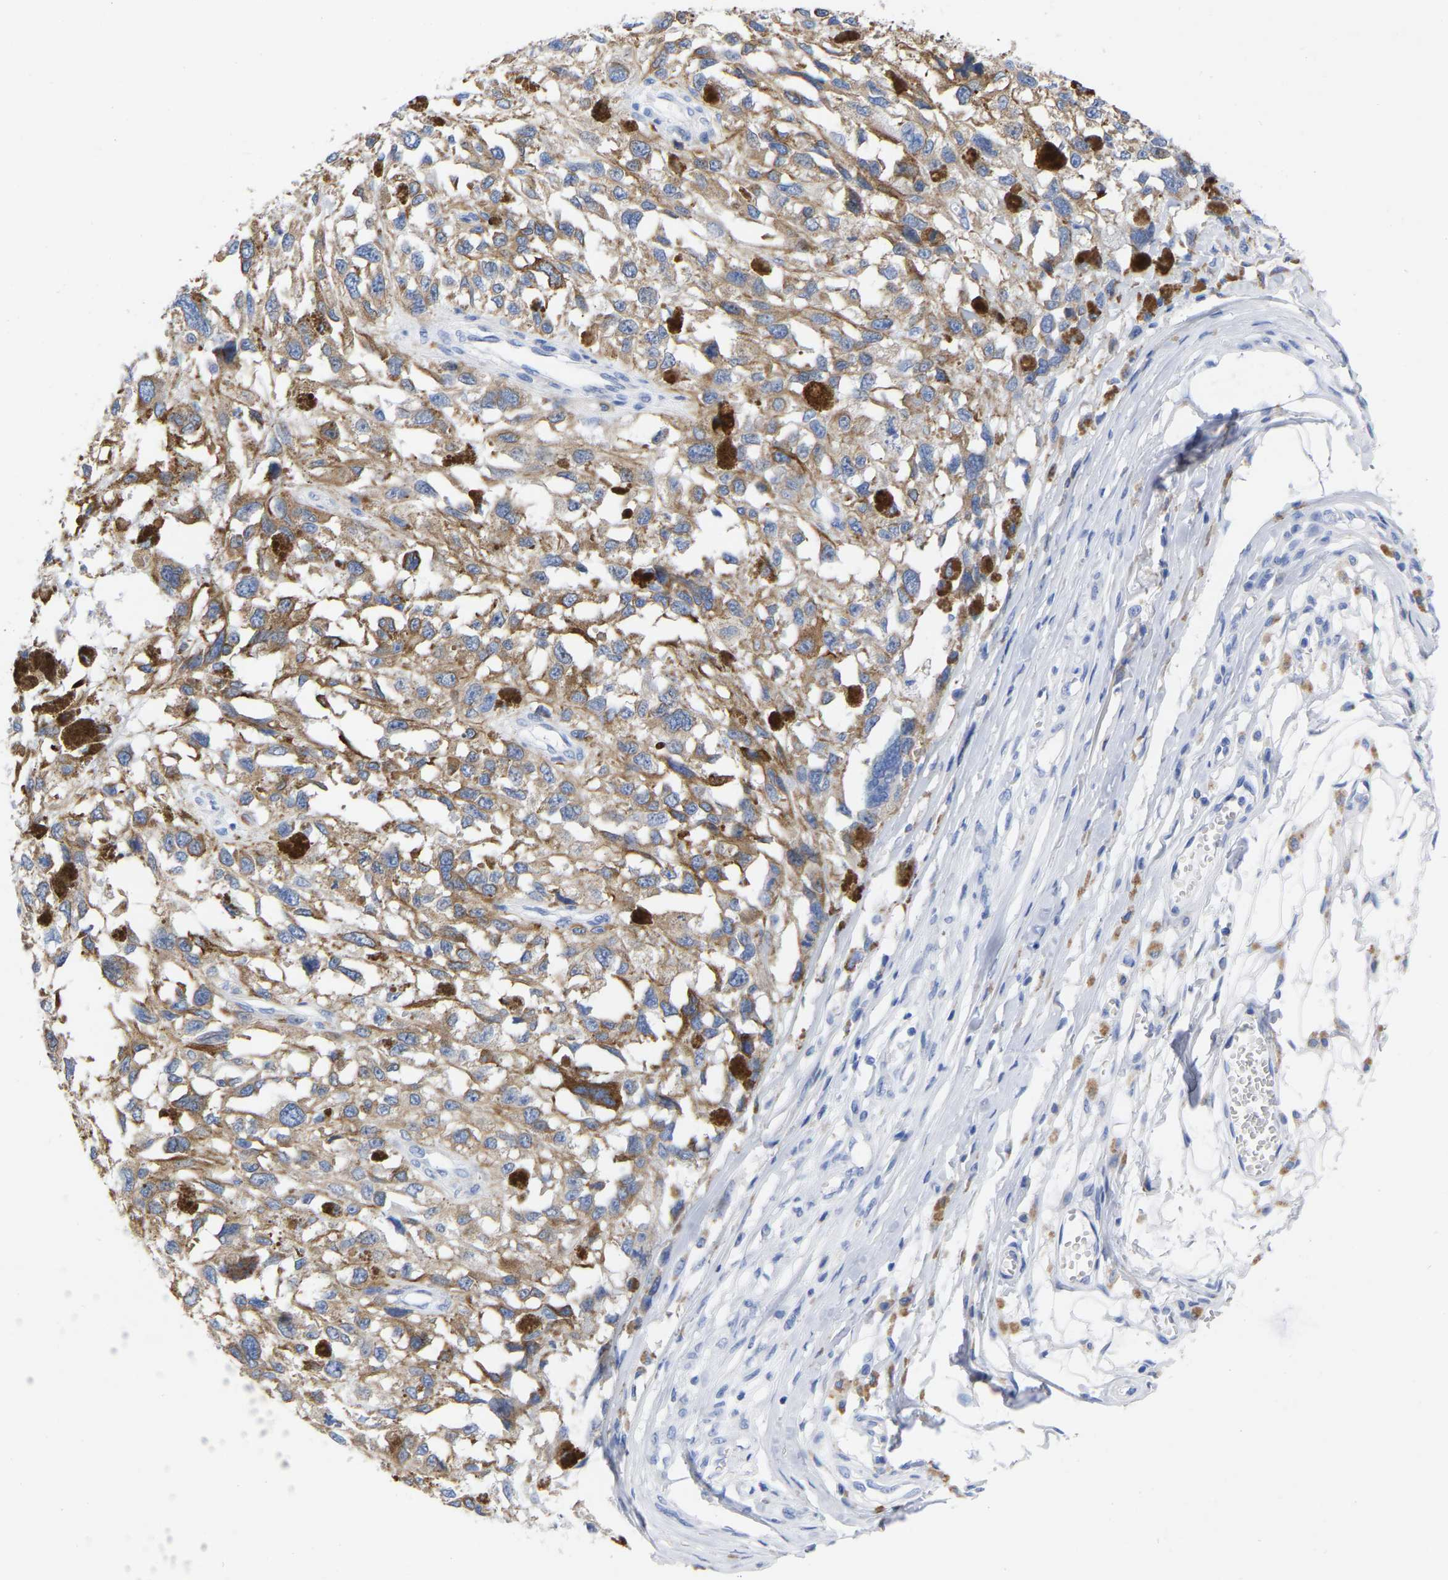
{"staining": {"intensity": "moderate", "quantity": ">75%", "location": "cytoplasmic/membranous"}, "tissue": "melanoma", "cell_type": "Tumor cells", "image_type": "cancer", "snomed": [{"axis": "morphology", "description": "Malignant melanoma, Metastatic site"}, {"axis": "topography", "description": "Lymph node"}], "caption": "Moderate cytoplasmic/membranous expression is appreciated in about >75% of tumor cells in melanoma. (Stains: DAB in brown, nuclei in blue, Microscopy: brightfield microscopy at high magnification).", "gene": "HAPLN1", "patient": {"sex": "male", "age": 59}}